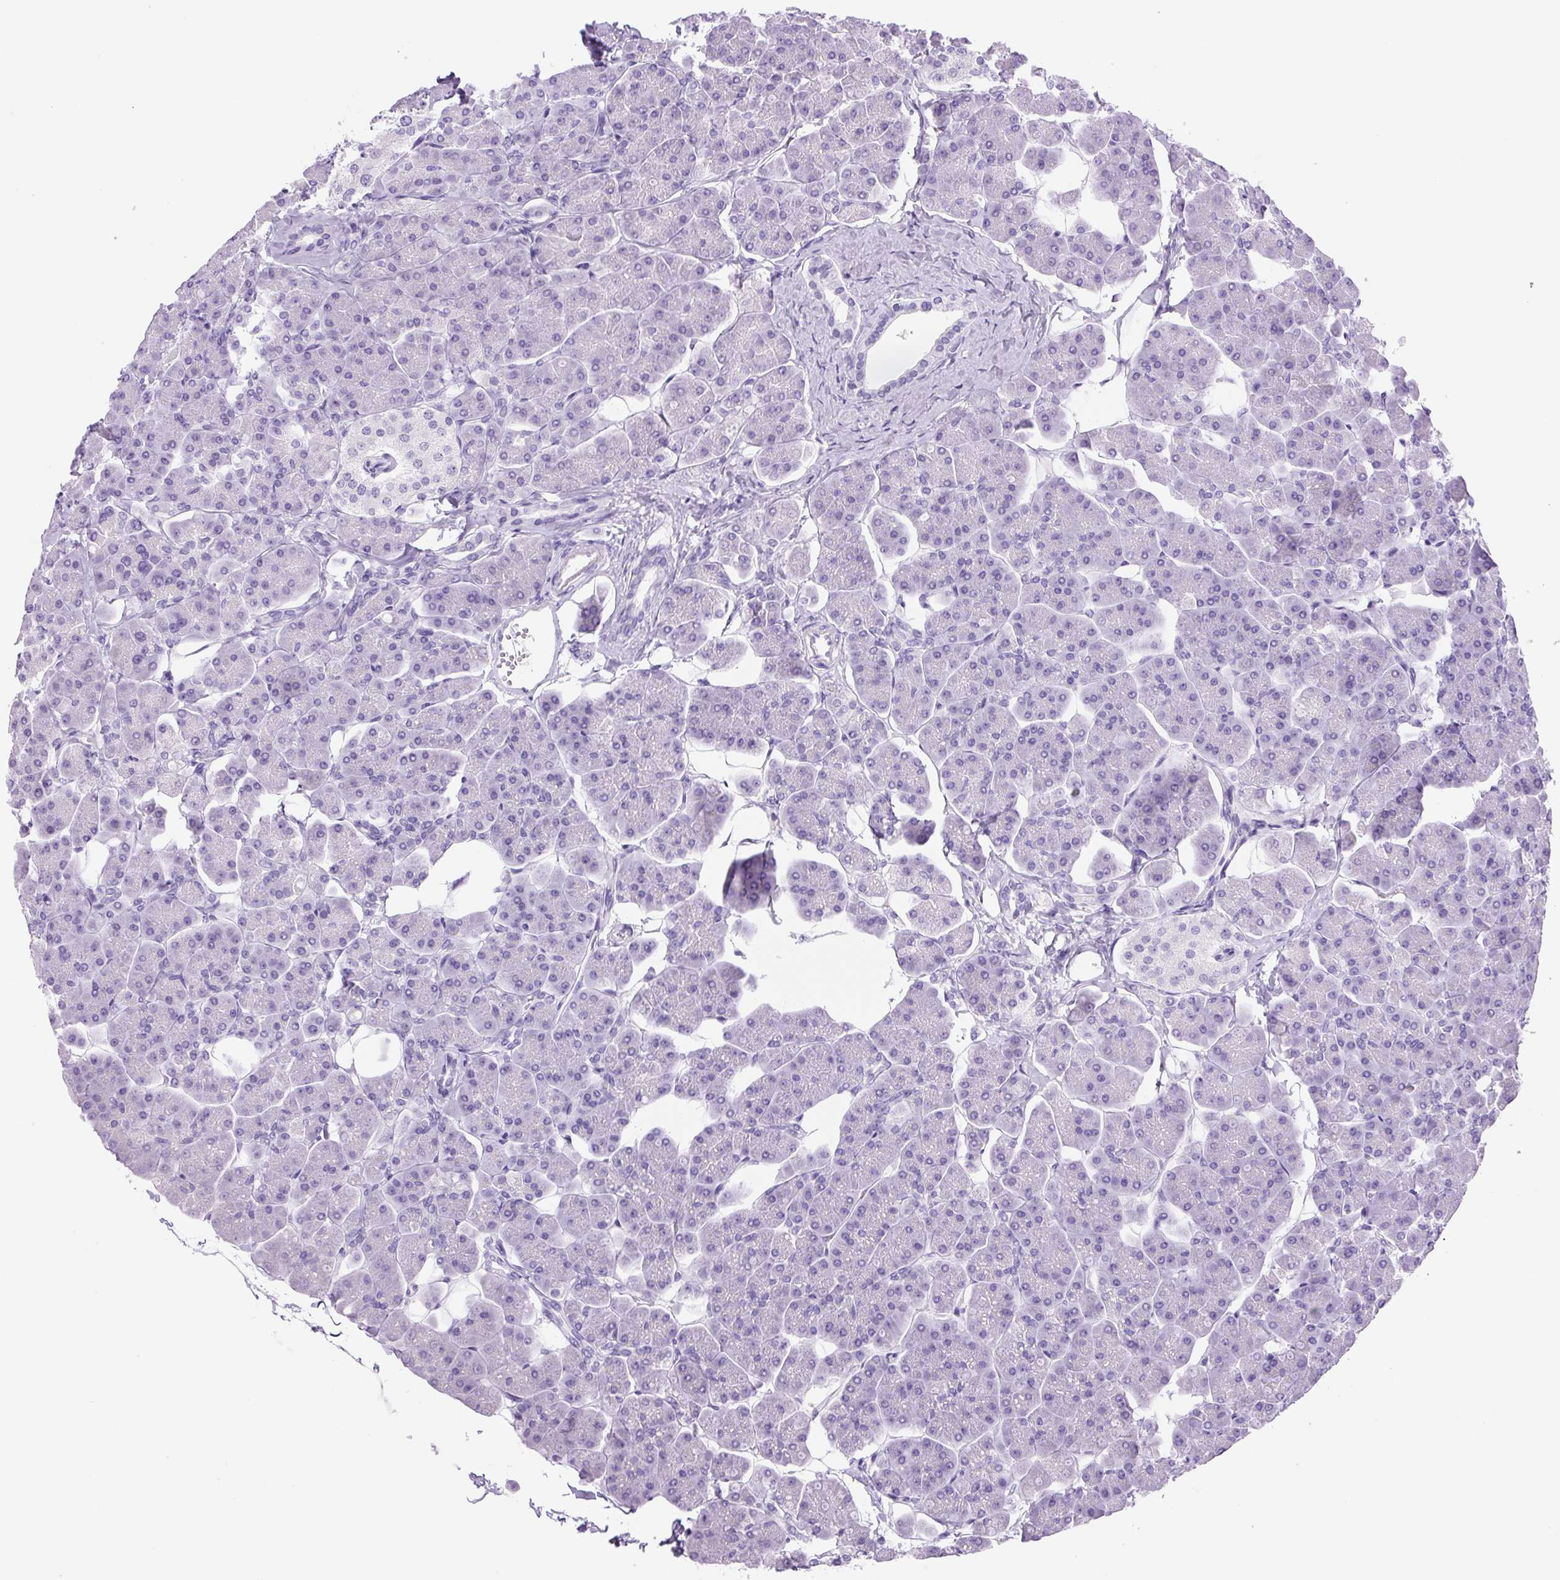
{"staining": {"intensity": "negative", "quantity": "none", "location": "none"}, "tissue": "pancreas", "cell_type": "Exocrine glandular cells", "image_type": "normal", "snomed": [{"axis": "morphology", "description": "Normal tissue, NOS"}, {"axis": "topography", "description": "Pancreas"}, {"axis": "topography", "description": "Peripheral nerve tissue"}], "caption": "Immunohistochemistry of unremarkable pancreas reveals no positivity in exocrine glandular cells.", "gene": "PRRT1", "patient": {"sex": "male", "age": 54}}